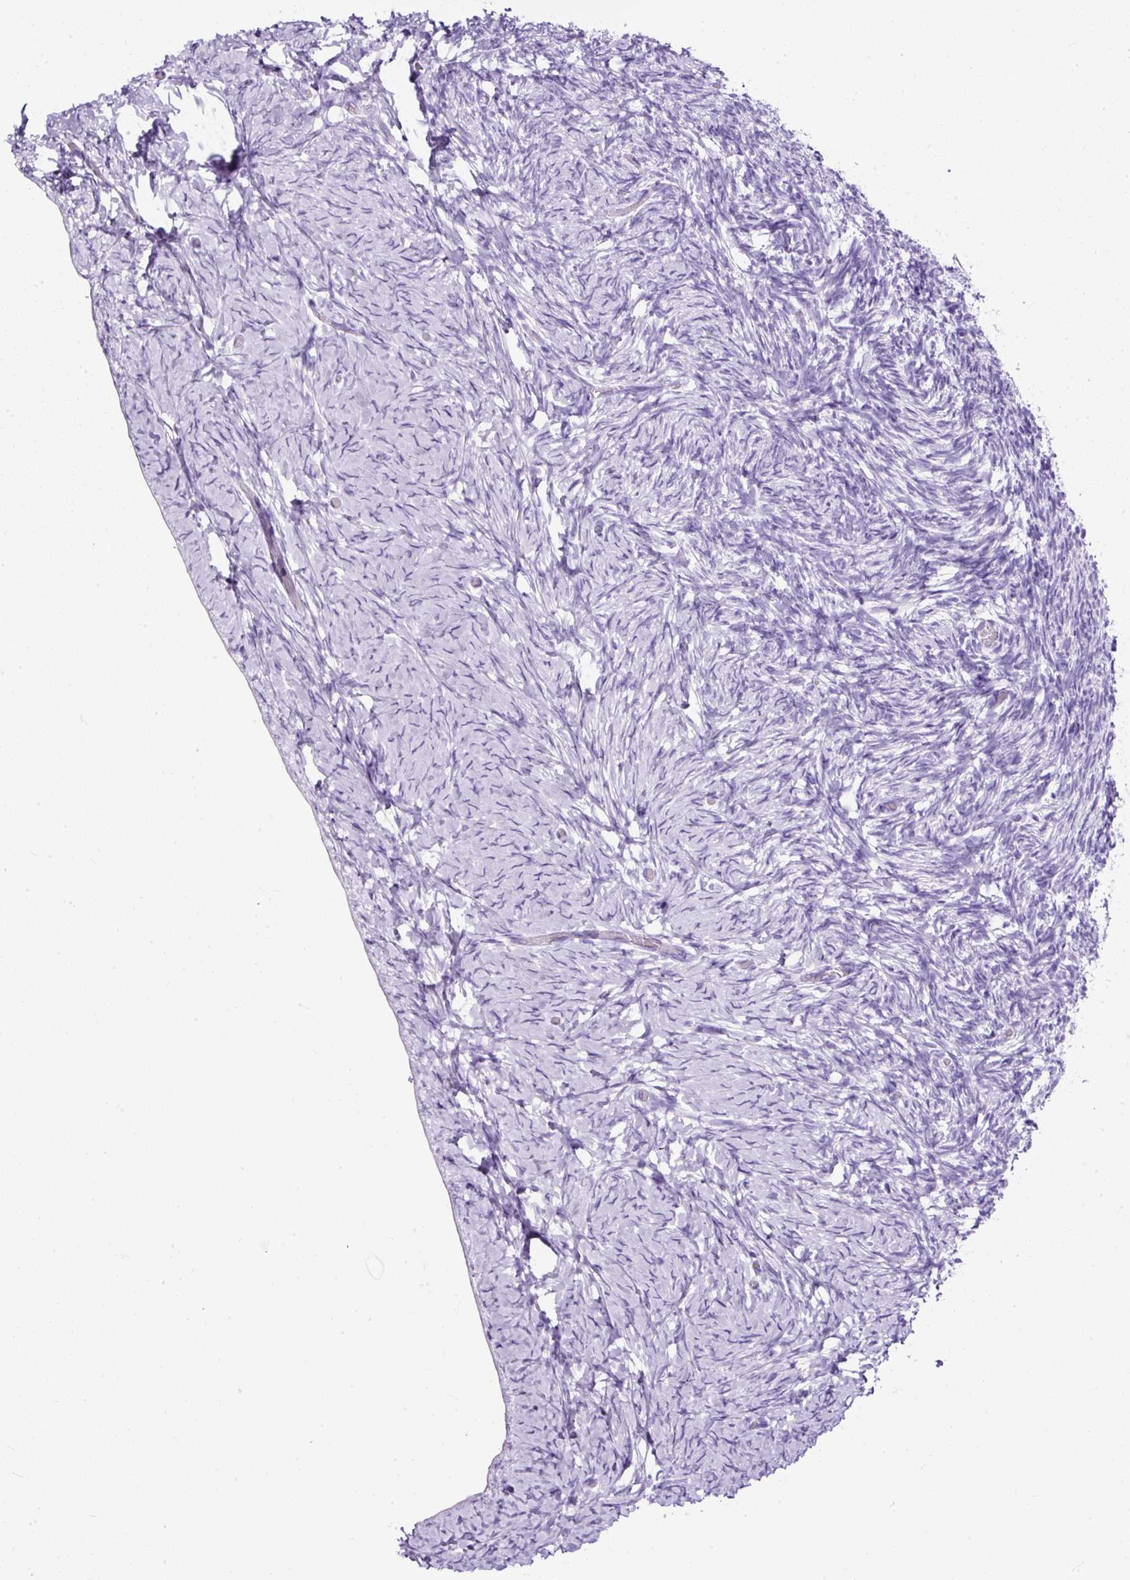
{"staining": {"intensity": "negative", "quantity": "none", "location": "none"}, "tissue": "ovary", "cell_type": "Follicle cells", "image_type": "normal", "snomed": [{"axis": "morphology", "description": "Normal tissue, NOS"}, {"axis": "topography", "description": "Ovary"}], "caption": "A histopathology image of ovary stained for a protein shows no brown staining in follicle cells. (DAB immunohistochemistry (IHC) visualized using brightfield microscopy, high magnification).", "gene": "NTS", "patient": {"sex": "female", "age": 39}}